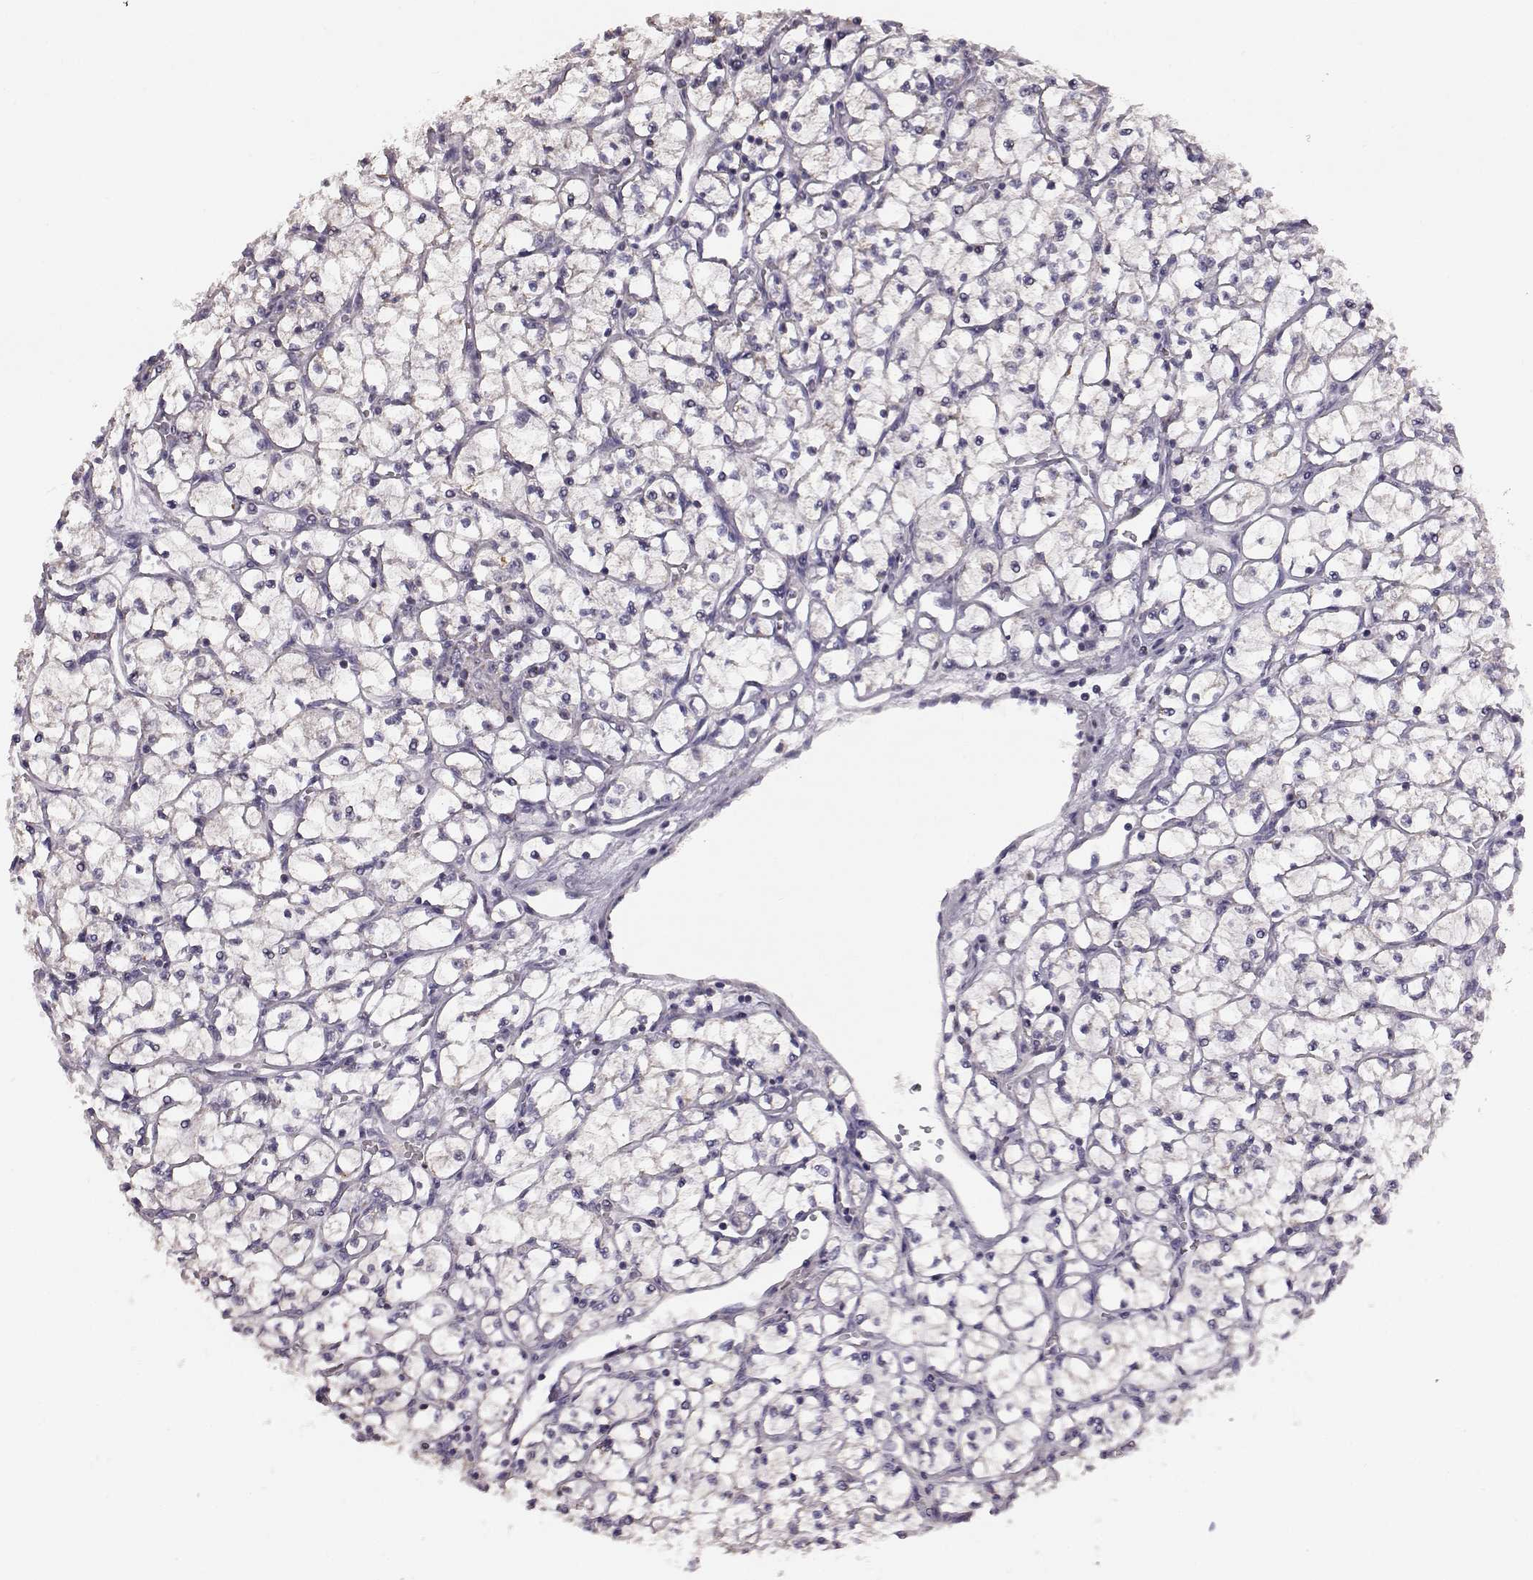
{"staining": {"intensity": "negative", "quantity": "none", "location": "none"}, "tissue": "renal cancer", "cell_type": "Tumor cells", "image_type": "cancer", "snomed": [{"axis": "morphology", "description": "Adenocarcinoma, NOS"}, {"axis": "topography", "description": "Kidney"}], "caption": "DAB immunohistochemical staining of renal cancer exhibits no significant positivity in tumor cells.", "gene": "ALDH3A1", "patient": {"sex": "female", "age": 64}}